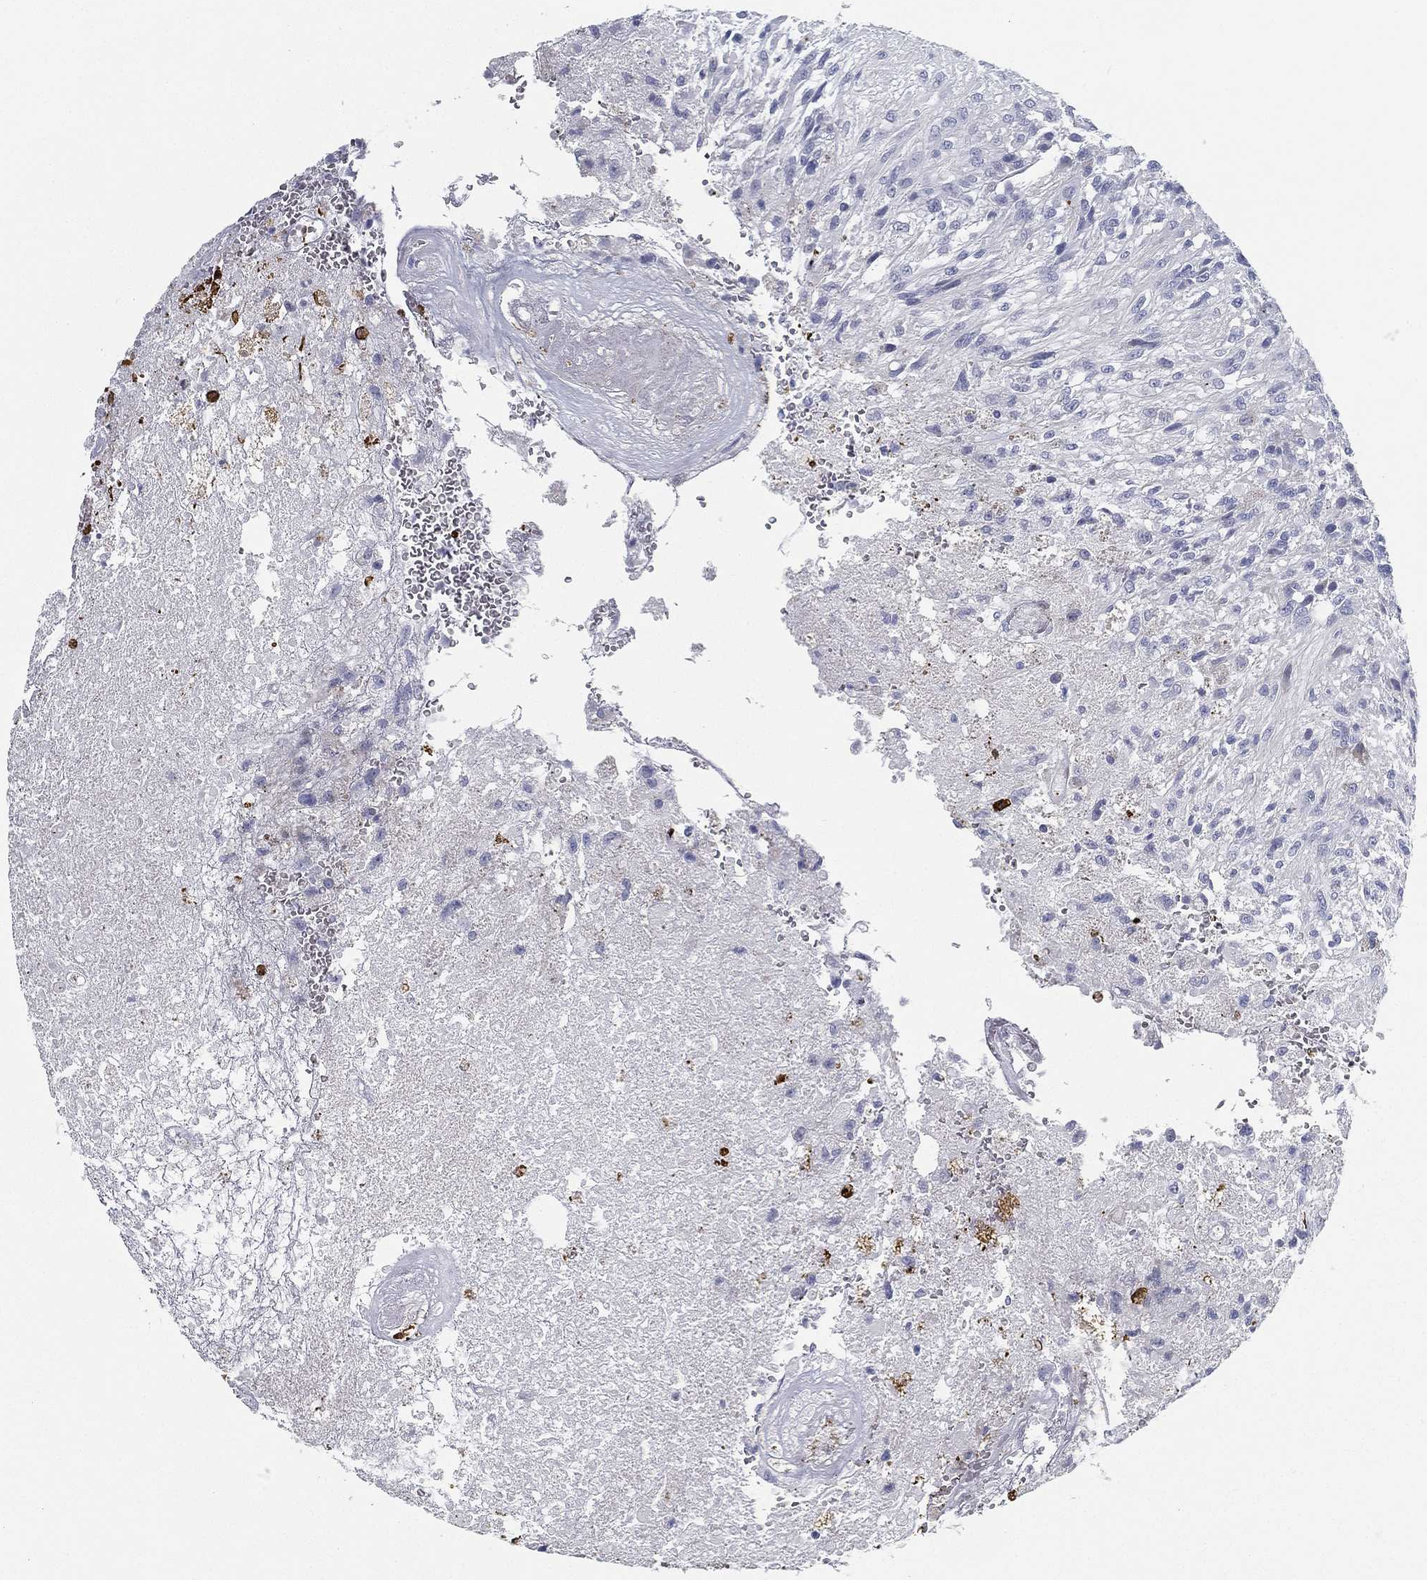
{"staining": {"intensity": "negative", "quantity": "none", "location": "none"}, "tissue": "glioma", "cell_type": "Tumor cells", "image_type": "cancer", "snomed": [{"axis": "morphology", "description": "Glioma, malignant, High grade"}, {"axis": "topography", "description": "Brain"}], "caption": "Malignant glioma (high-grade) was stained to show a protein in brown. There is no significant staining in tumor cells. (Brightfield microscopy of DAB immunohistochemistry (IHC) at high magnification).", "gene": "SPPL2C", "patient": {"sex": "male", "age": 56}}